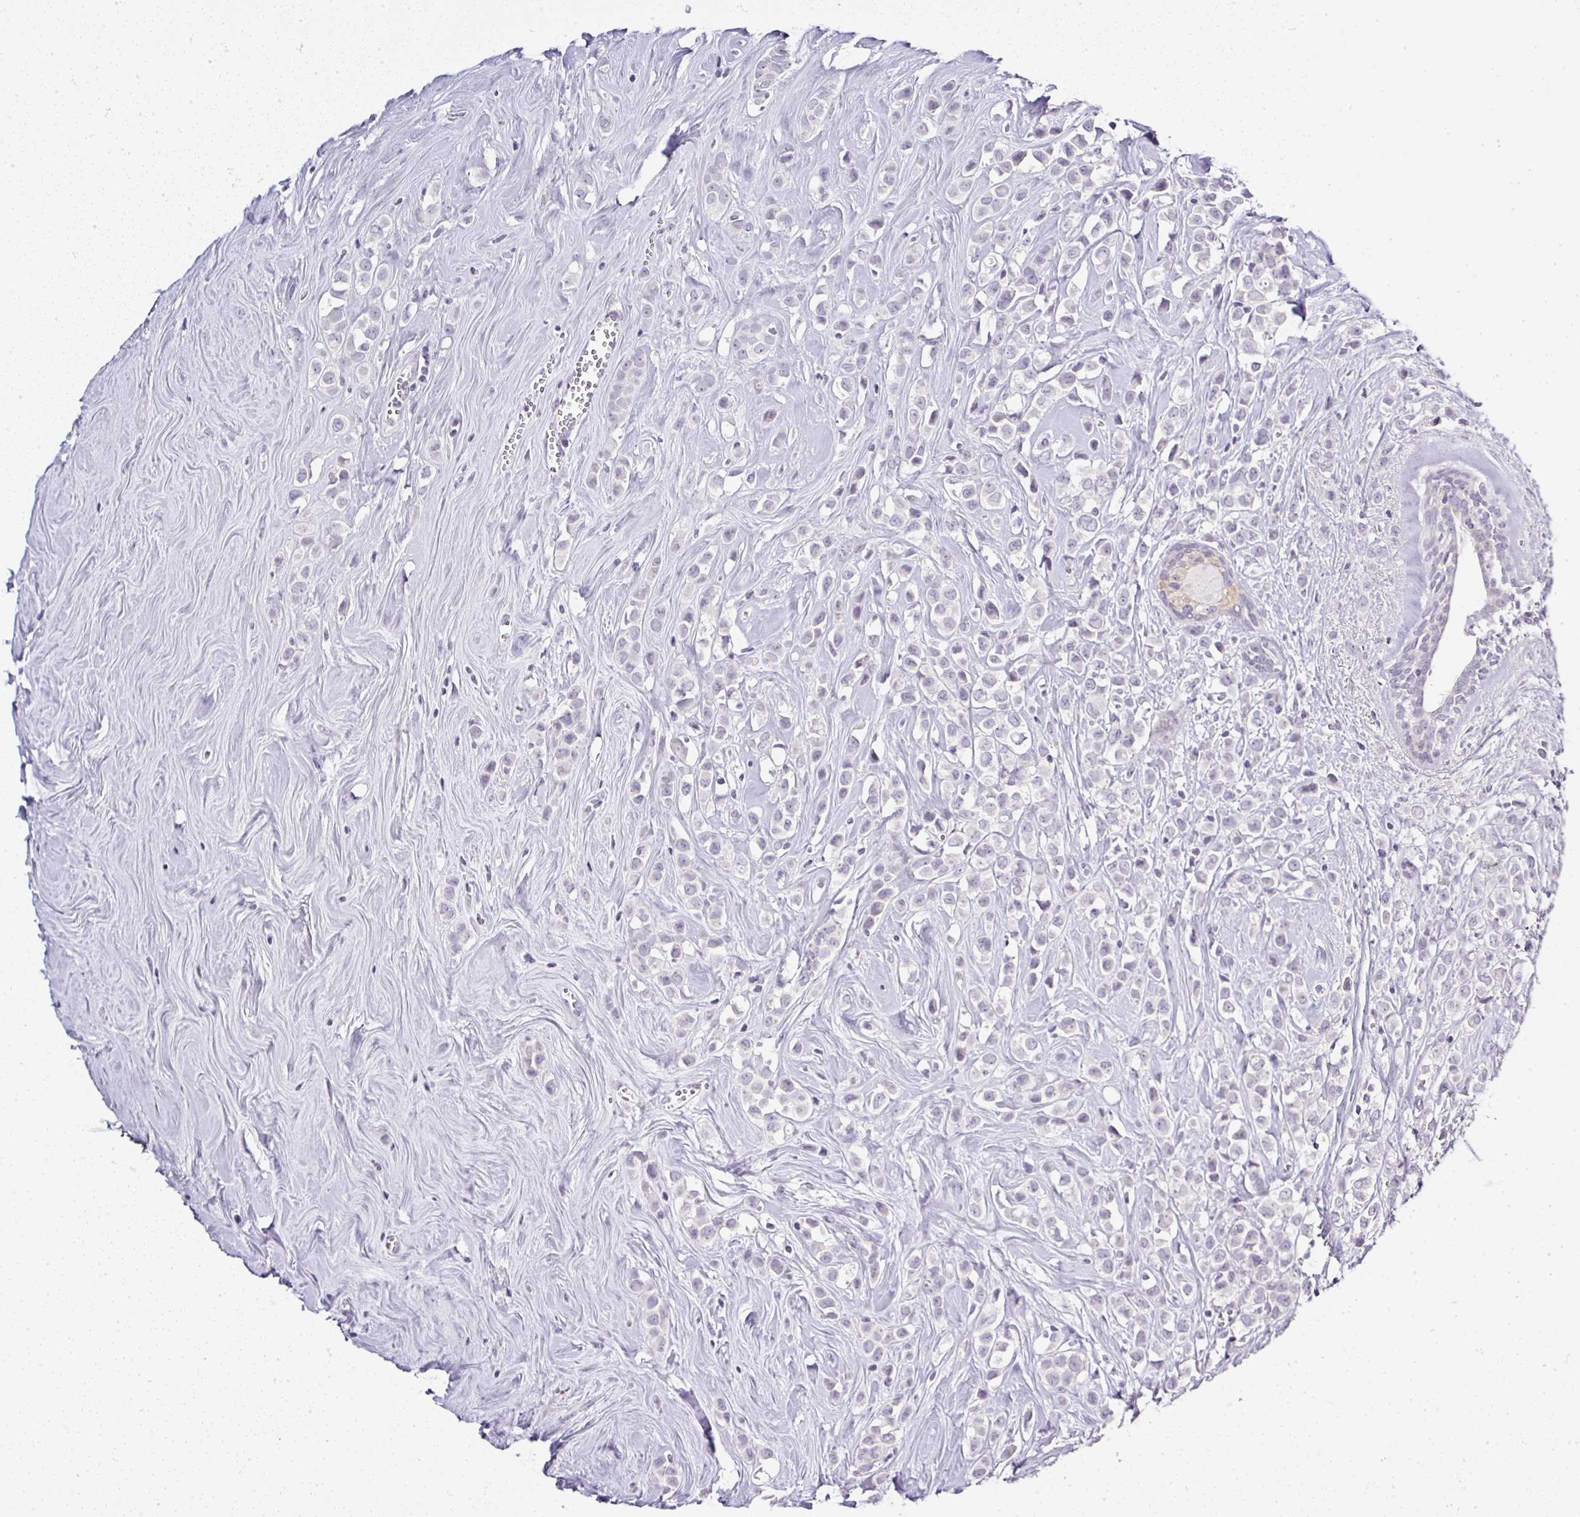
{"staining": {"intensity": "negative", "quantity": "none", "location": "none"}, "tissue": "breast cancer", "cell_type": "Tumor cells", "image_type": "cancer", "snomed": [{"axis": "morphology", "description": "Duct carcinoma"}, {"axis": "topography", "description": "Breast"}], "caption": "A histopathology image of human breast infiltrating ductal carcinoma is negative for staining in tumor cells.", "gene": "SERPINB3", "patient": {"sex": "female", "age": 80}}